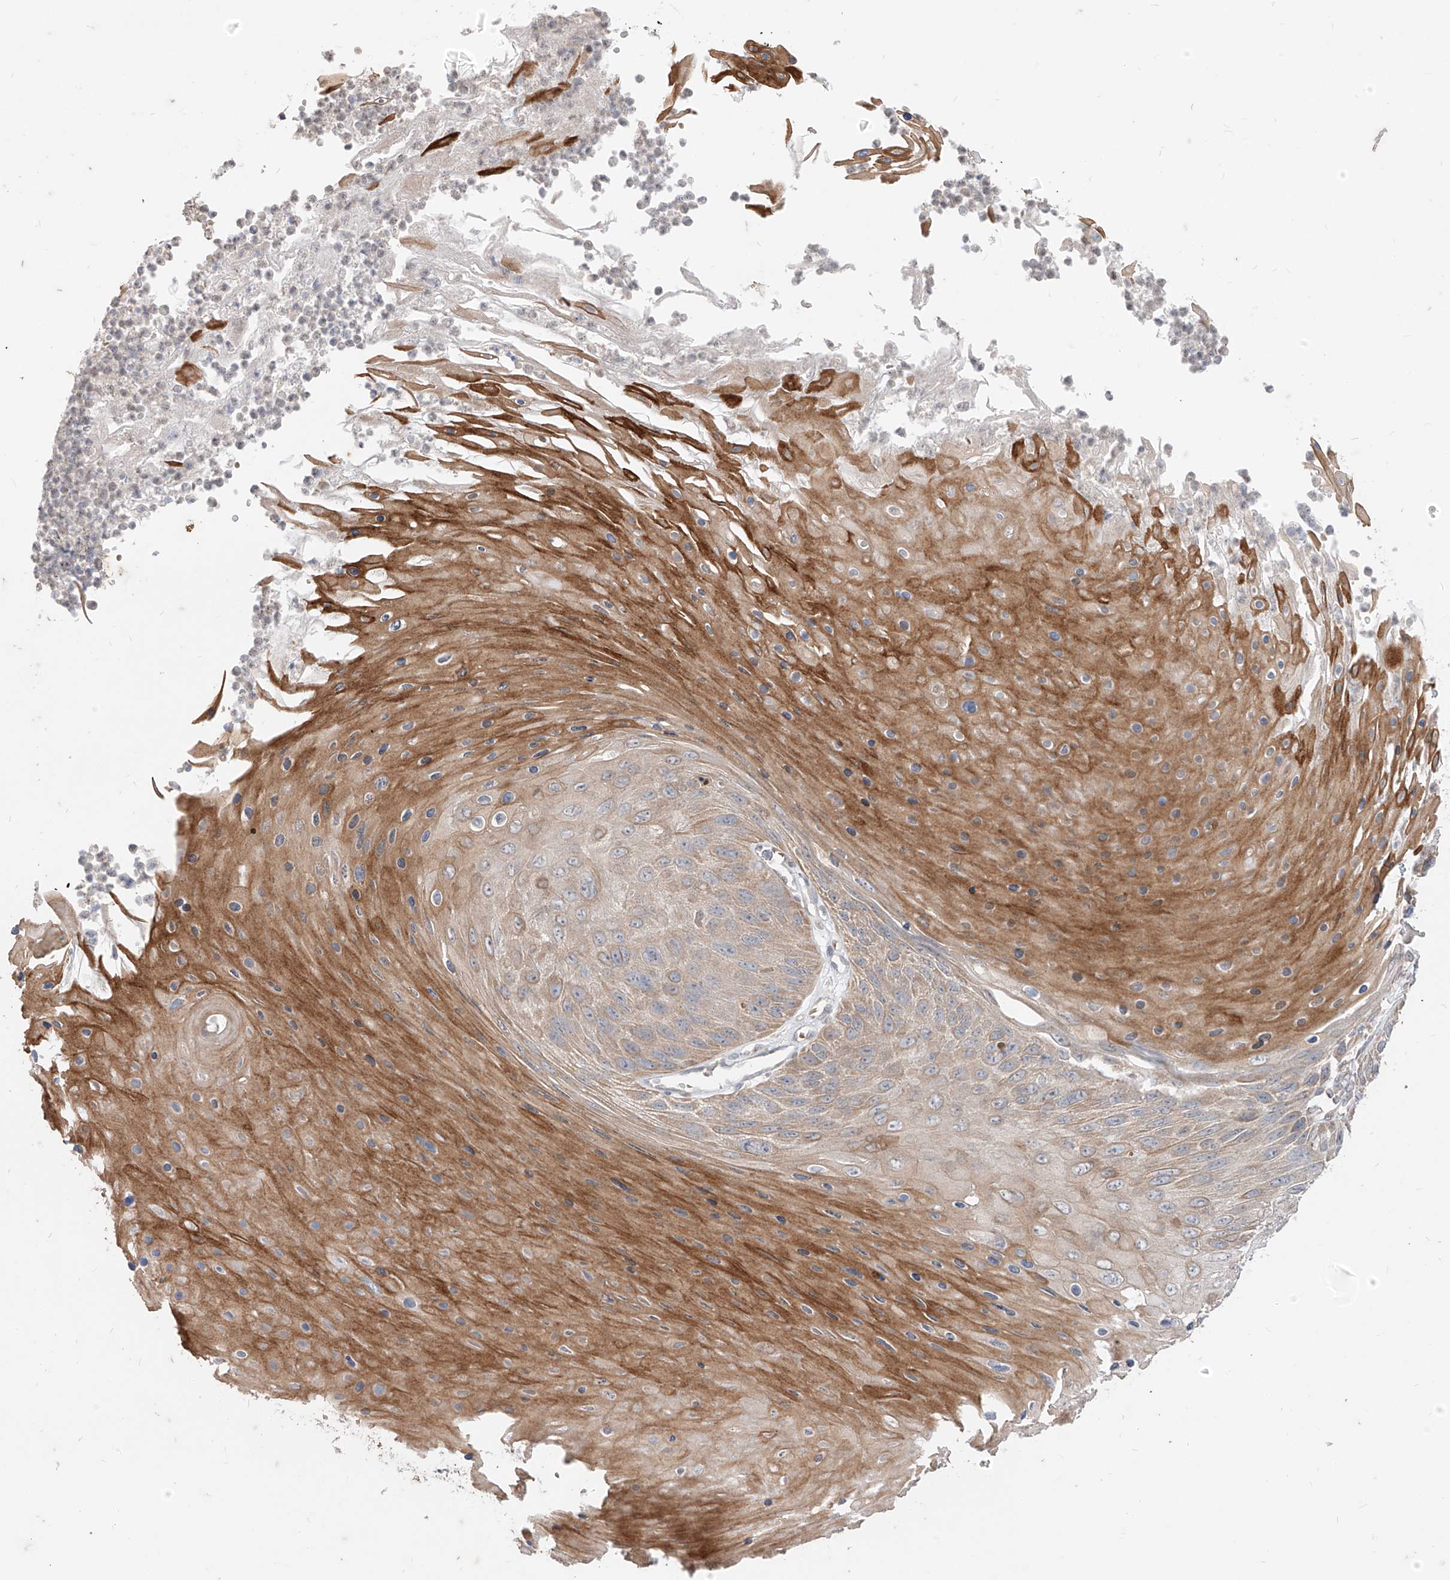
{"staining": {"intensity": "weak", "quantity": ">75%", "location": "cytoplasmic/membranous"}, "tissue": "skin cancer", "cell_type": "Tumor cells", "image_type": "cancer", "snomed": [{"axis": "morphology", "description": "Squamous cell carcinoma, NOS"}, {"axis": "topography", "description": "Skin"}], "caption": "Immunohistochemistry of human skin cancer (squamous cell carcinoma) exhibits low levels of weak cytoplasmic/membranous staining in about >75% of tumor cells.", "gene": "MTUS2", "patient": {"sex": "female", "age": 88}}